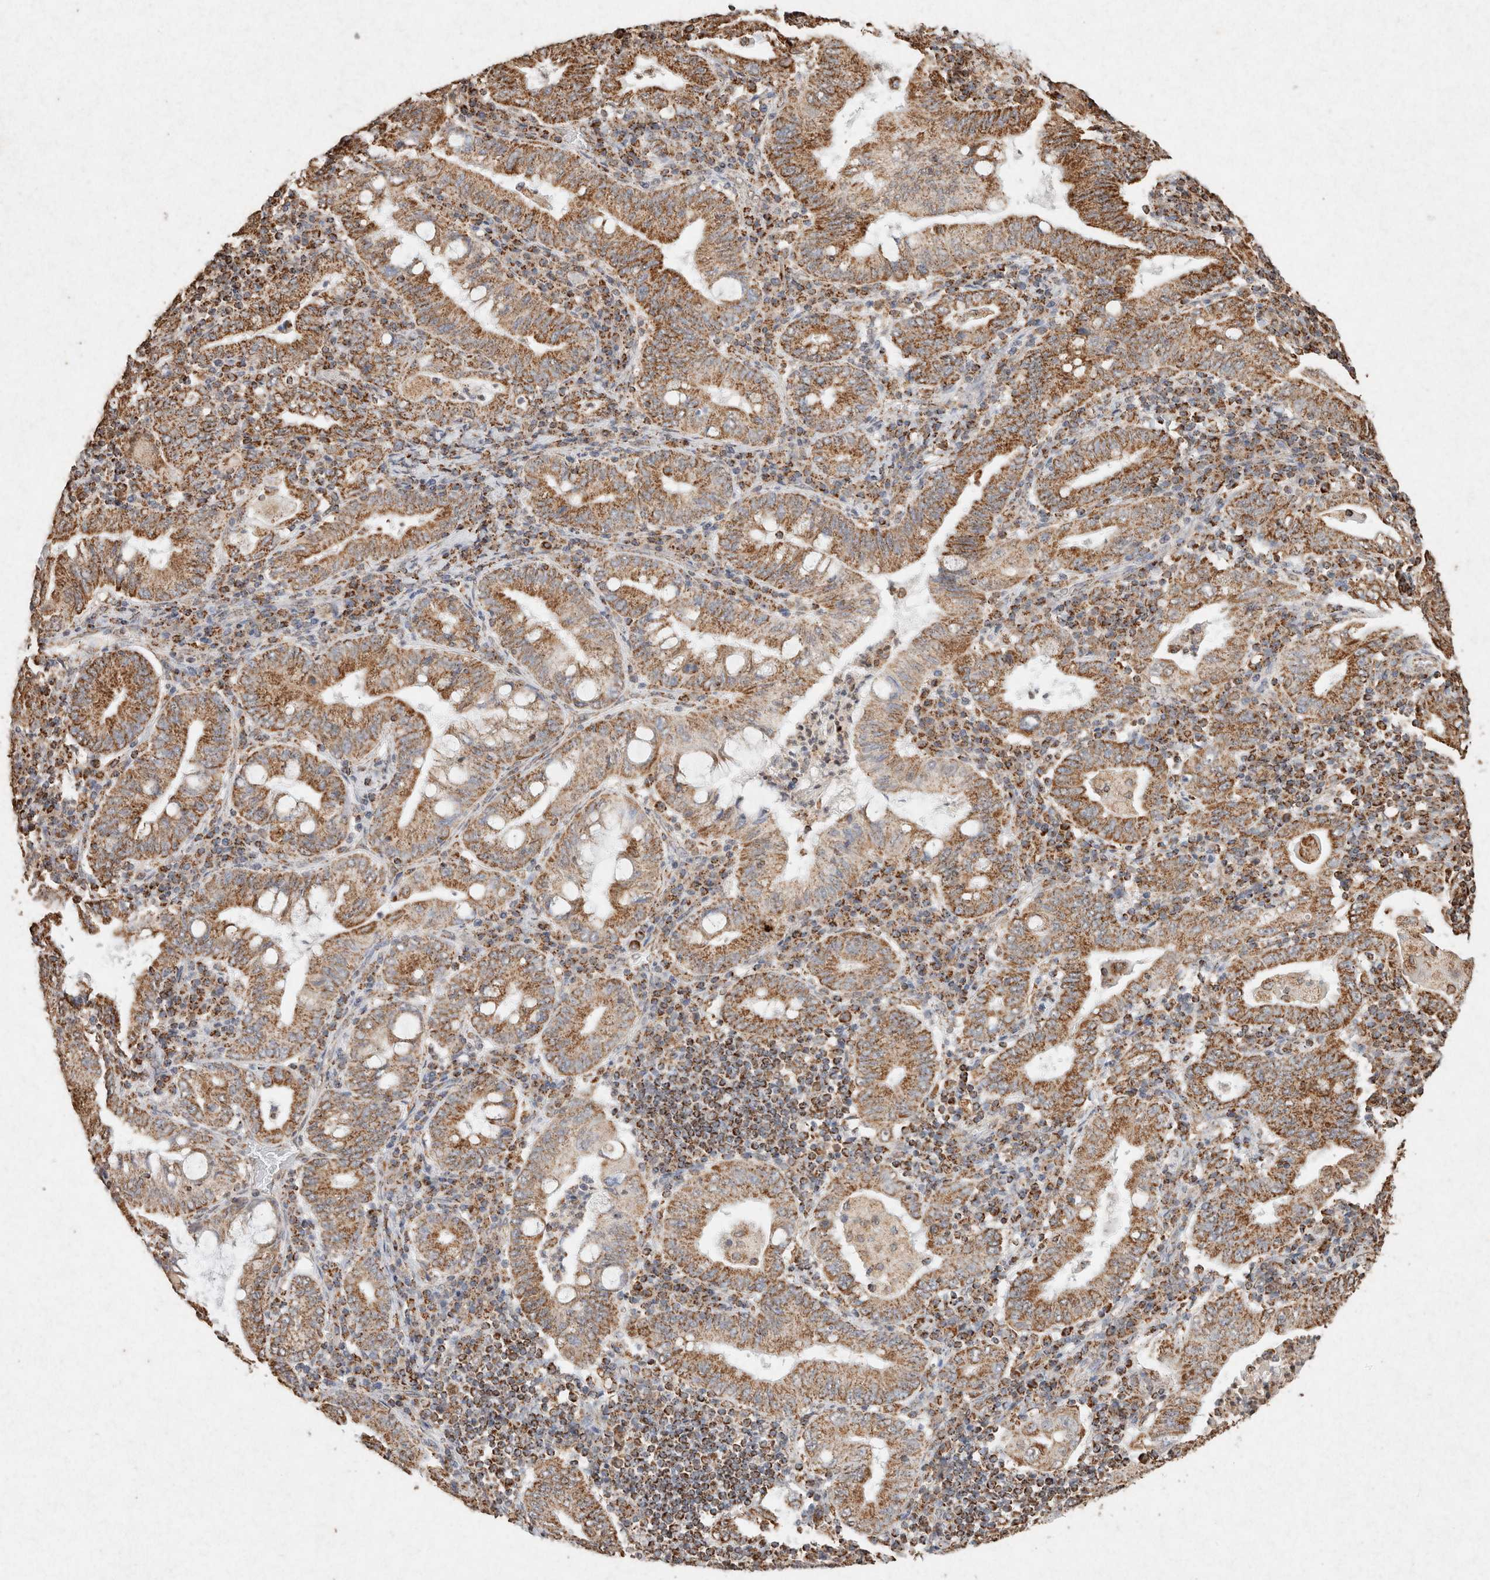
{"staining": {"intensity": "moderate", "quantity": ">75%", "location": "cytoplasmic/membranous"}, "tissue": "stomach cancer", "cell_type": "Tumor cells", "image_type": "cancer", "snomed": [{"axis": "morphology", "description": "Normal tissue, NOS"}, {"axis": "morphology", "description": "Adenocarcinoma, NOS"}, {"axis": "topography", "description": "Esophagus"}, {"axis": "topography", "description": "Stomach, upper"}, {"axis": "topography", "description": "Peripheral nerve tissue"}], "caption": "The image exhibits immunohistochemical staining of stomach adenocarcinoma. There is moderate cytoplasmic/membranous expression is identified in approximately >75% of tumor cells. The protein of interest is shown in brown color, while the nuclei are stained blue.", "gene": "SDC2", "patient": {"sex": "male", "age": 62}}